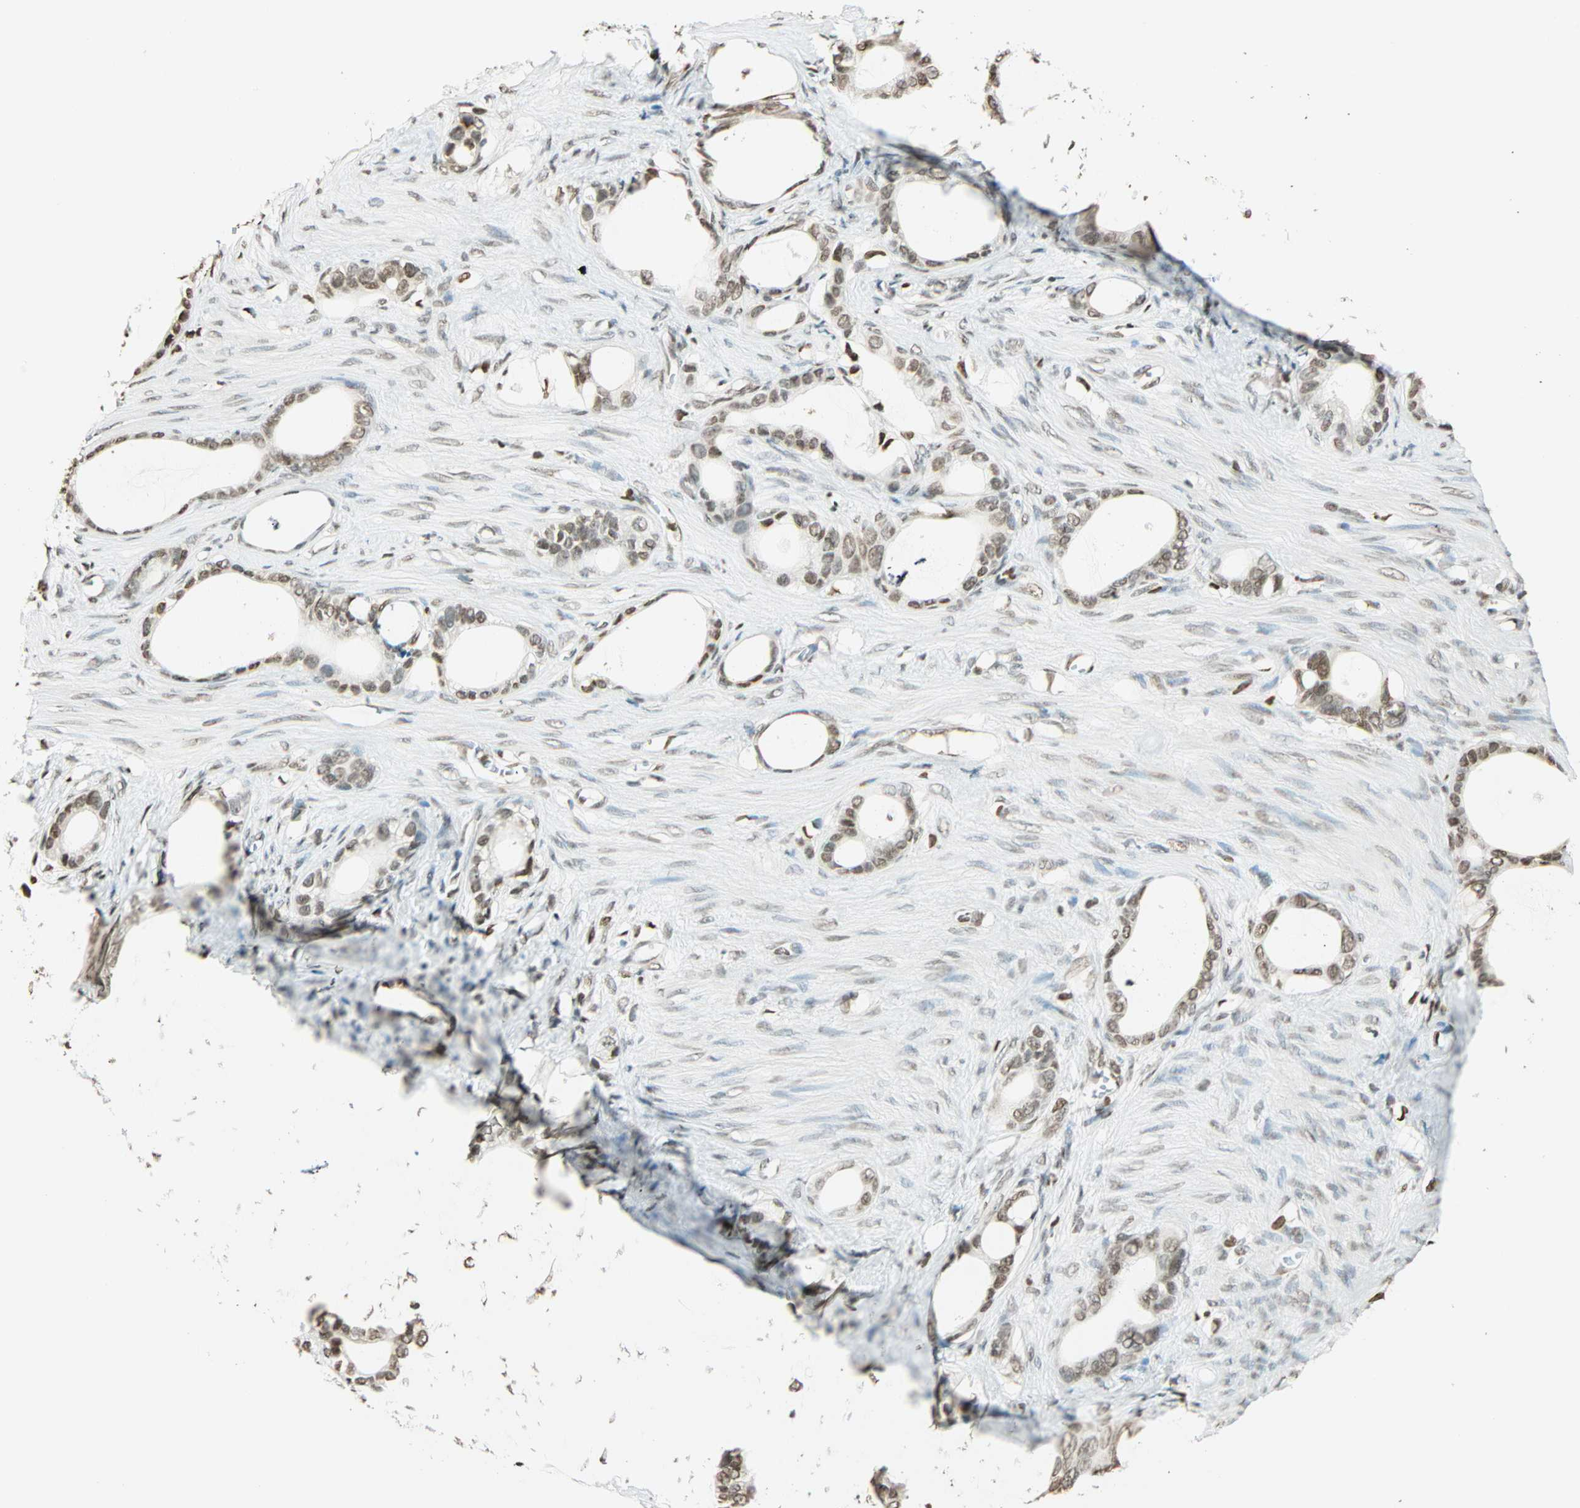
{"staining": {"intensity": "moderate", "quantity": "25%-75%", "location": "nuclear"}, "tissue": "stomach cancer", "cell_type": "Tumor cells", "image_type": "cancer", "snomed": [{"axis": "morphology", "description": "Adenocarcinoma, NOS"}, {"axis": "topography", "description": "Stomach"}], "caption": "Tumor cells demonstrate moderate nuclear positivity in about 25%-75% of cells in stomach adenocarcinoma.", "gene": "FANCG", "patient": {"sex": "female", "age": 75}}